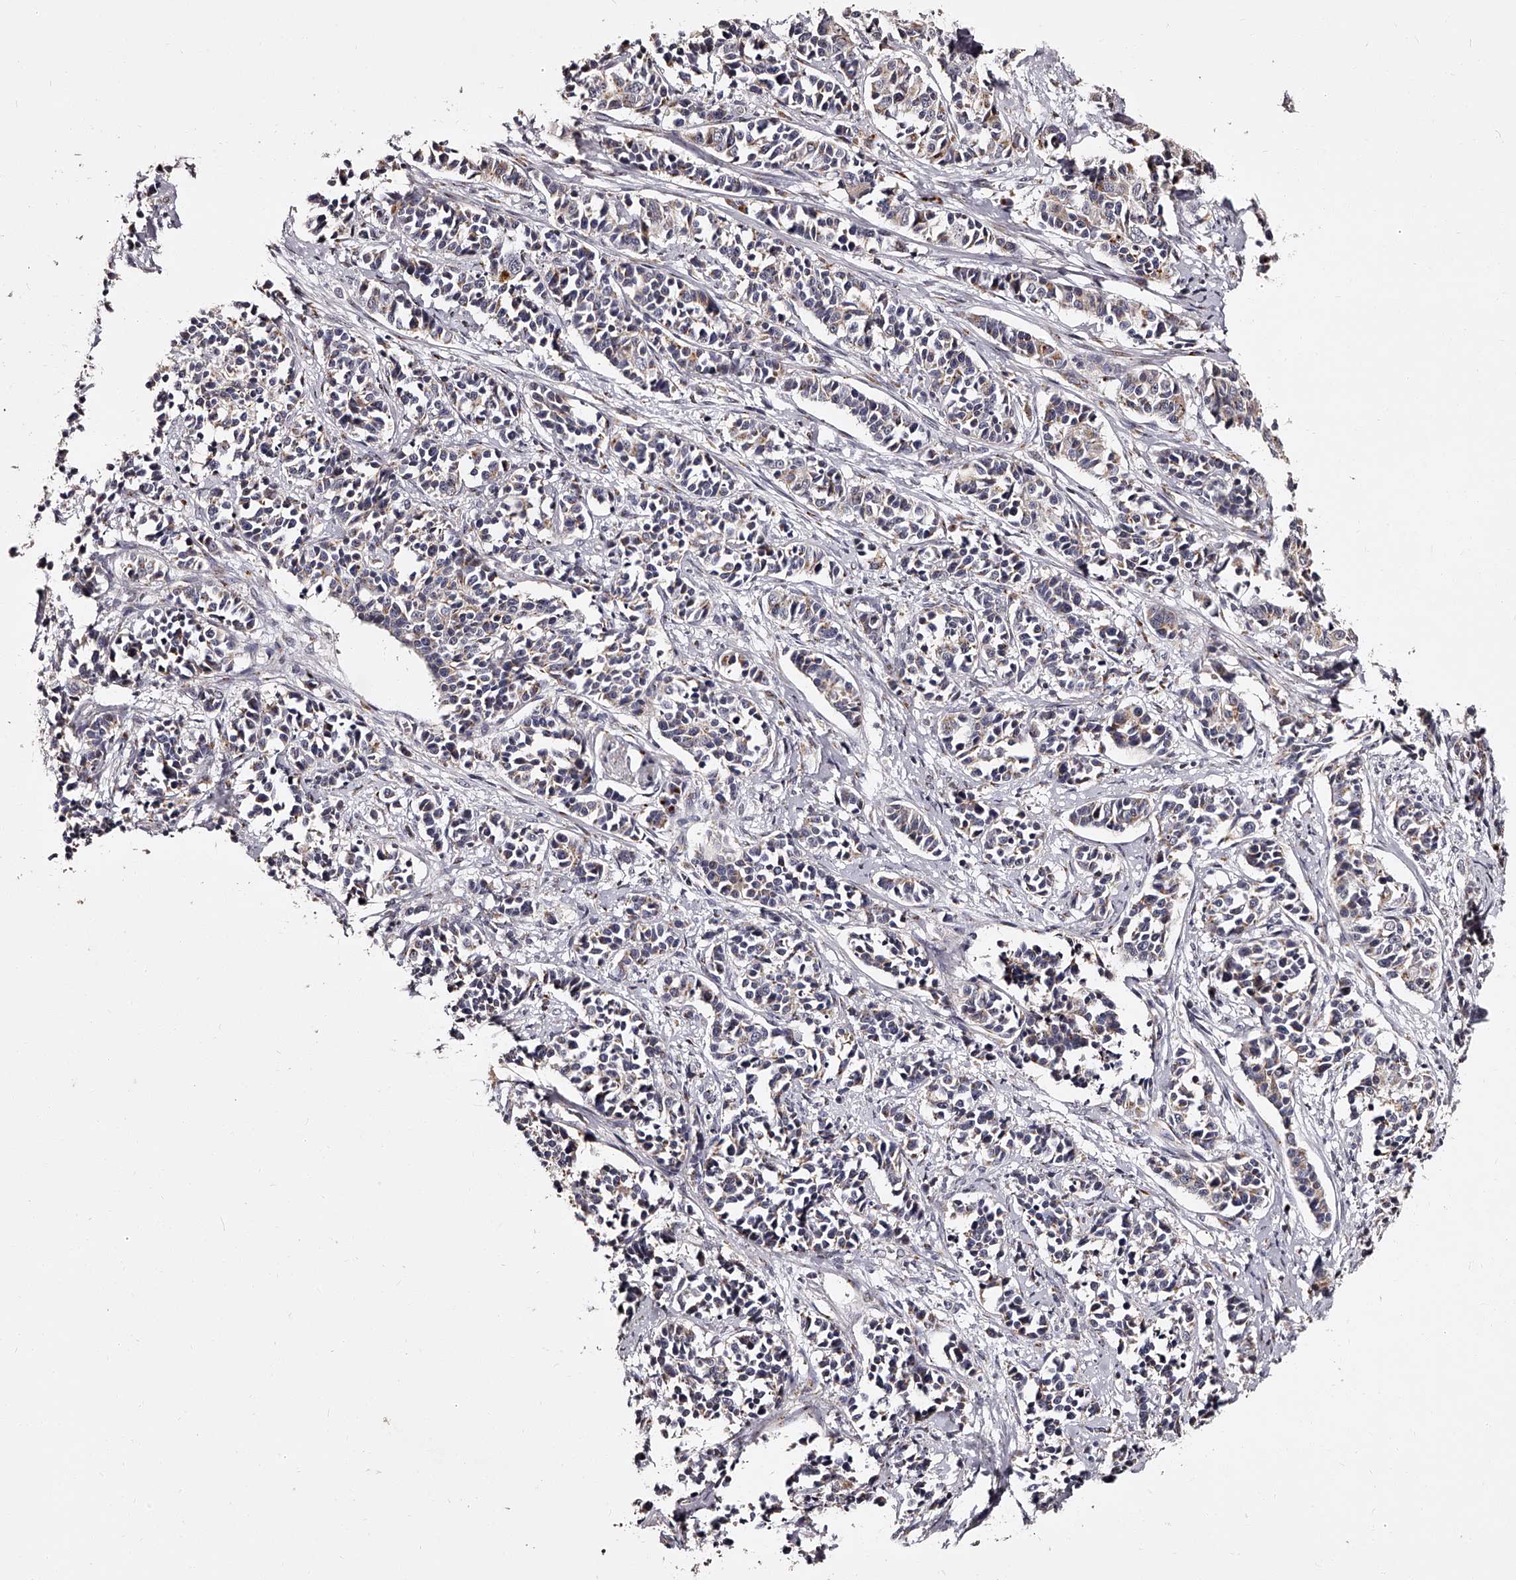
{"staining": {"intensity": "negative", "quantity": "none", "location": "none"}, "tissue": "cervical cancer", "cell_type": "Tumor cells", "image_type": "cancer", "snomed": [{"axis": "morphology", "description": "Normal tissue, NOS"}, {"axis": "morphology", "description": "Squamous cell carcinoma, NOS"}, {"axis": "topography", "description": "Cervix"}], "caption": "Human cervical squamous cell carcinoma stained for a protein using immunohistochemistry shows no expression in tumor cells.", "gene": "RSC1A1", "patient": {"sex": "female", "age": 35}}